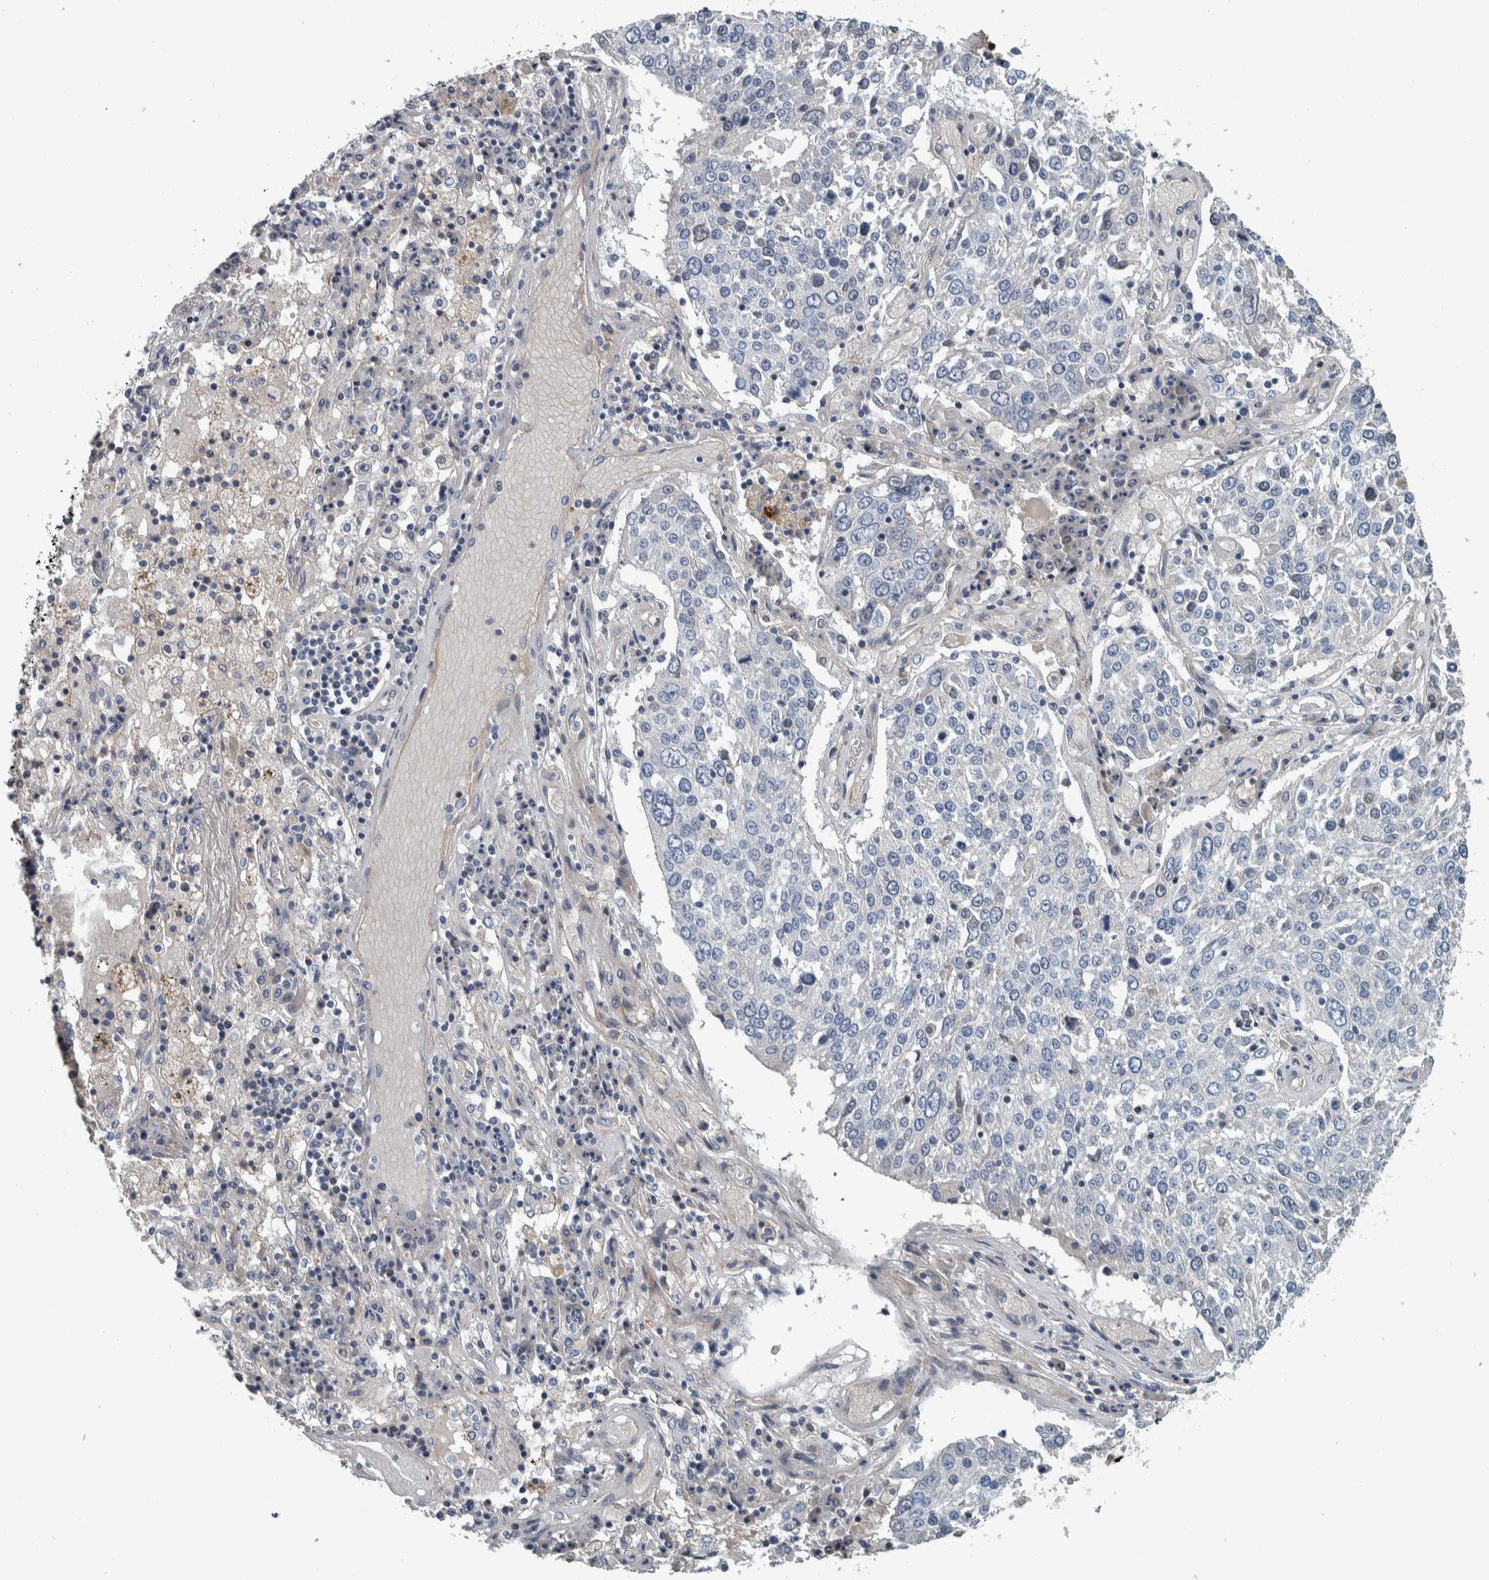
{"staining": {"intensity": "negative", "quantity": "none", "location": "none"}, "tissue": "lung cancer", "cell_type": "Tumor cells", "image_type": "cancer", "snomed": [{"axis": "morphology", "description": "Squamous cell carcinoma, NOS"}, {"axis": "topography", "description": "Lung"}], "caption": "Tumor cells are negative for protein expression in human lung cancer (squamous cell carcinoma). (DAB immunohistochemistry (IHC), high magnification).", "gene": "SERPINC1", "patient": {"sex": "male", "age": 65}}